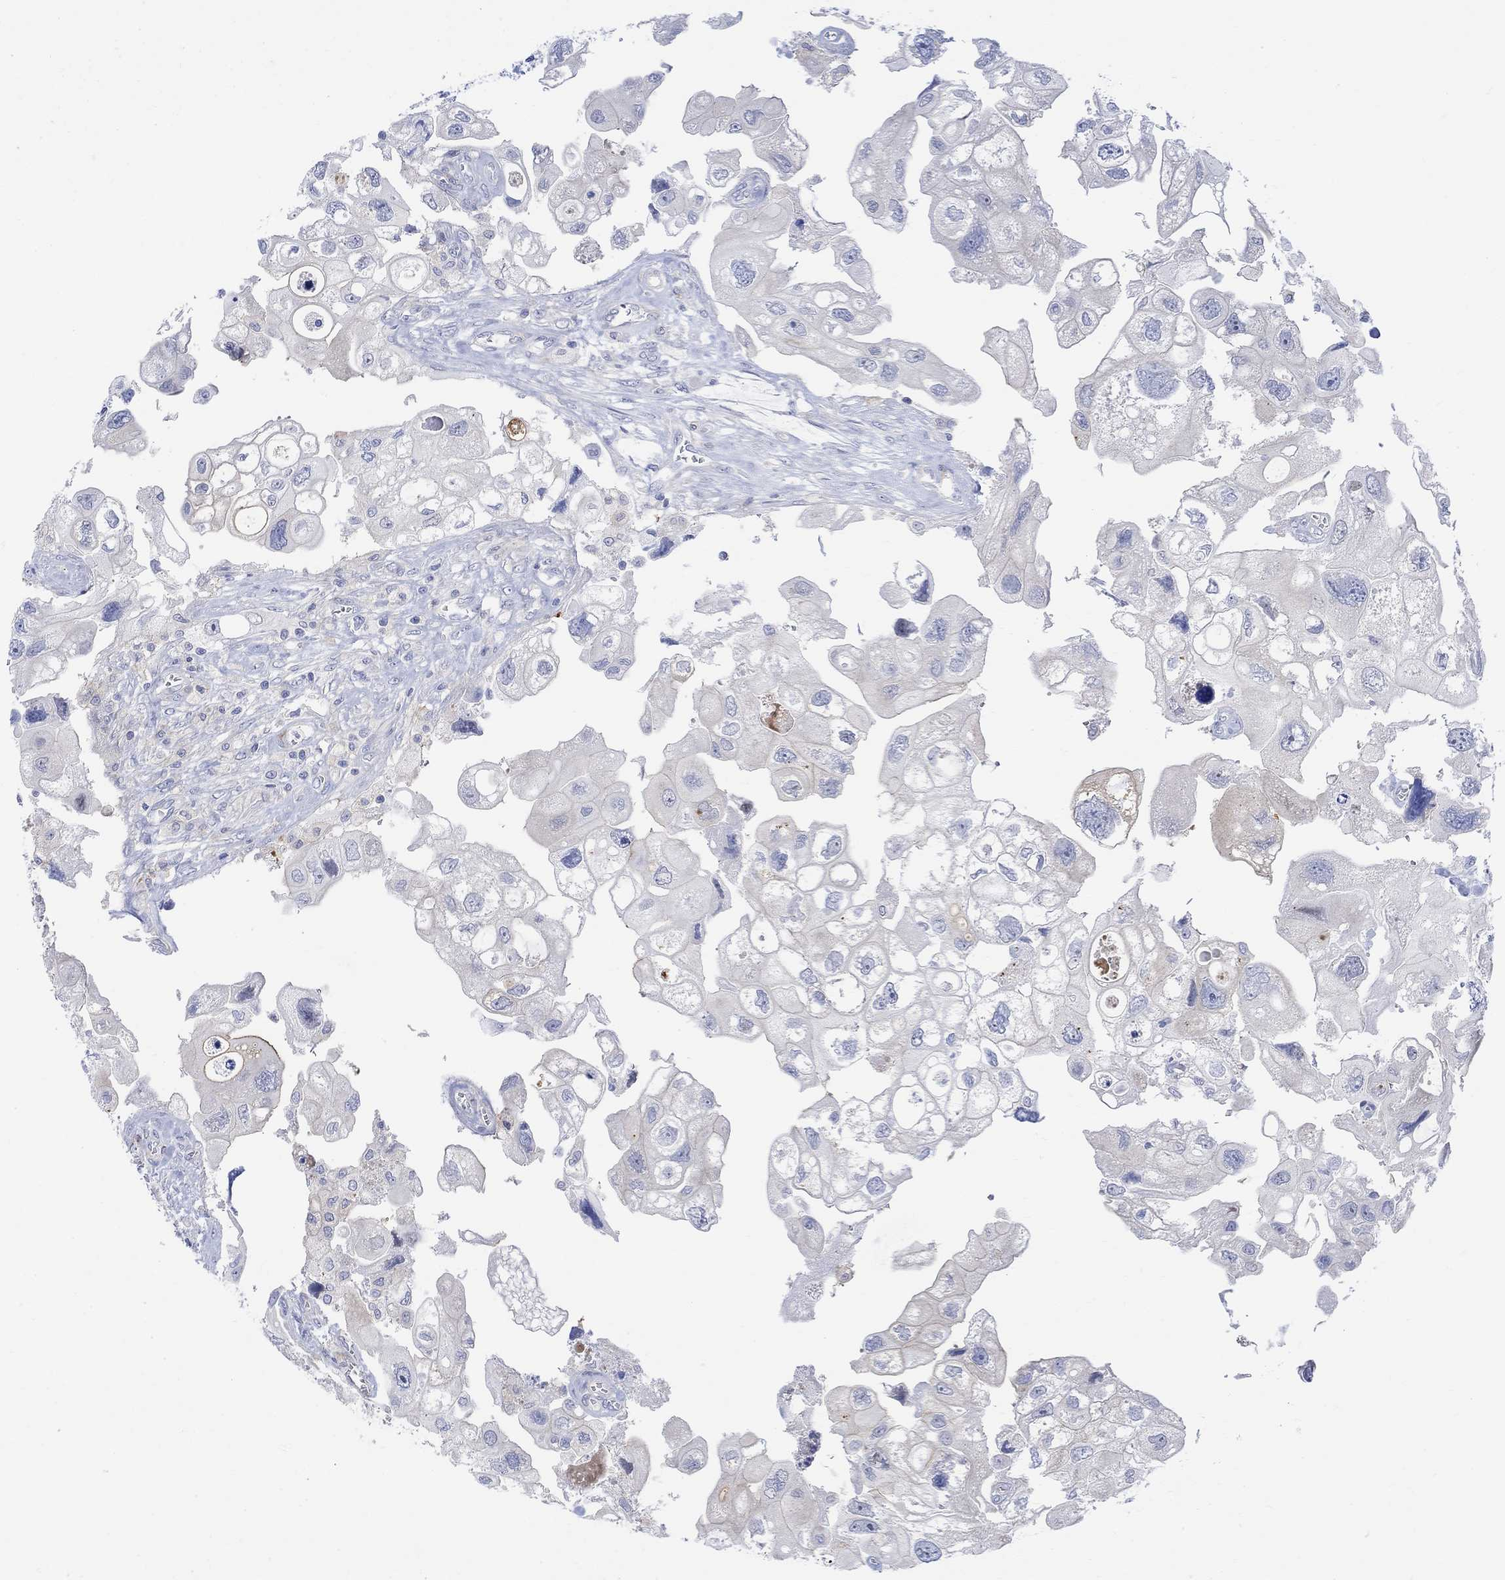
{"staining": {"intensity": "negative", "quantity": "none", "location": "none"}, "tissue": "urothelial cancer", "cell_type": "Tumor cells", "image_type": "cancer", "snomed": [{"axis": "morphology", "description": "Urothelial carcinoma, High grade"}, {"axis": "topography", "description": "Urinary bladder"}], "caption": "Urothelial cancer was stained to show a protein in brown. There is no significant positivity in tumor cells. (DAB immunohistochemistry visualized using brightfield microscopy, high magnification).", "gene": "ARSK", "patient": {"sex": "male", "age": 59}}